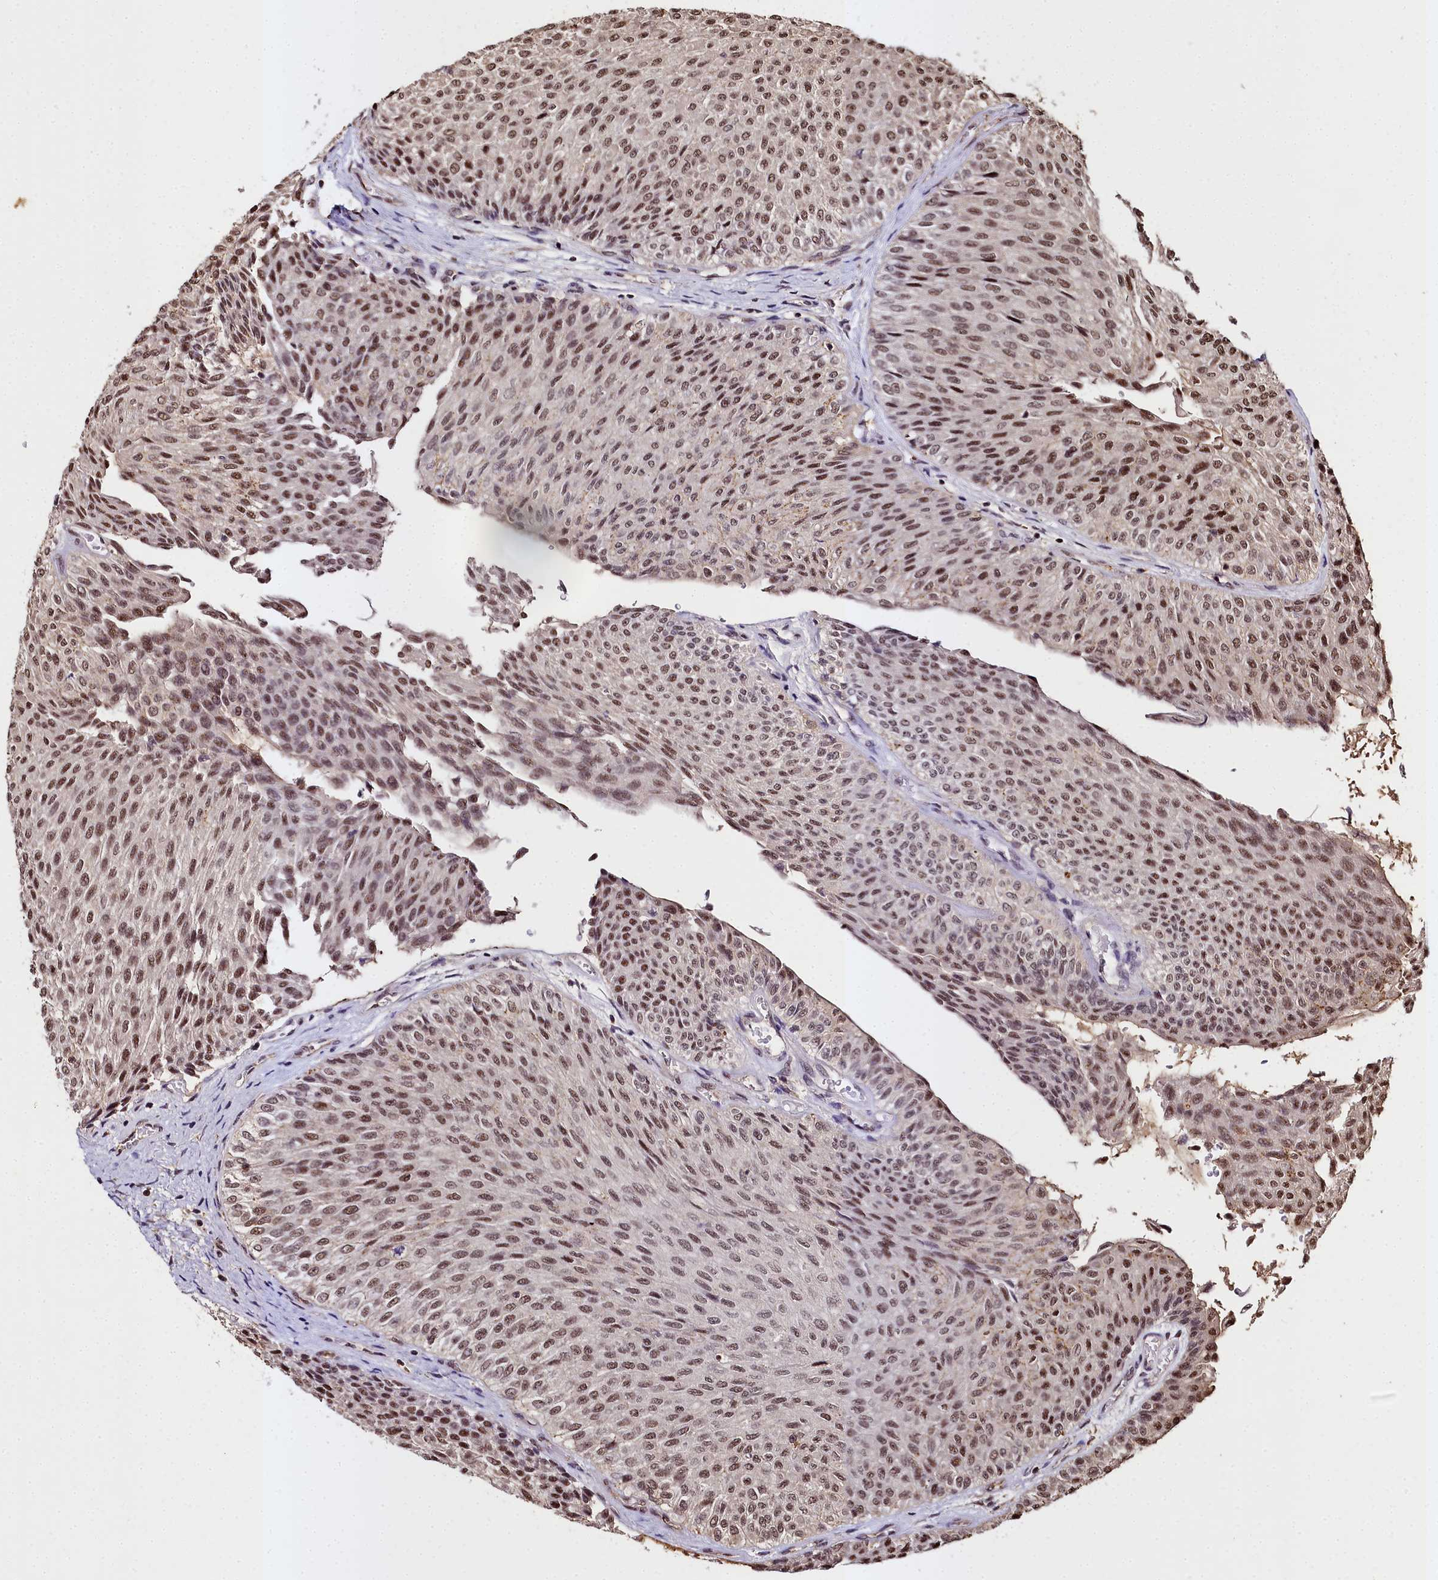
{"staining": {"intensity": "moderate", "quantity": ">75%", "location": "nuclear"}, "tissue": "urothelial cancer", "cell_type": "Tumor cells", "image_type": "cancer", "snomed": [{"axis": "morphology", "description": "Urothelial carcinoma, Low grade"}, {"axis": "topography", "description": "Urinary bladder"}], "caption": "A micrograph showing moderate nuclear expression in about >75% of tumor cells in urothelial cancer, as visualized by brown immunohistochemical staining.", "gene": "PPP4C", "patient": {"sex": "male", "age": 78}}